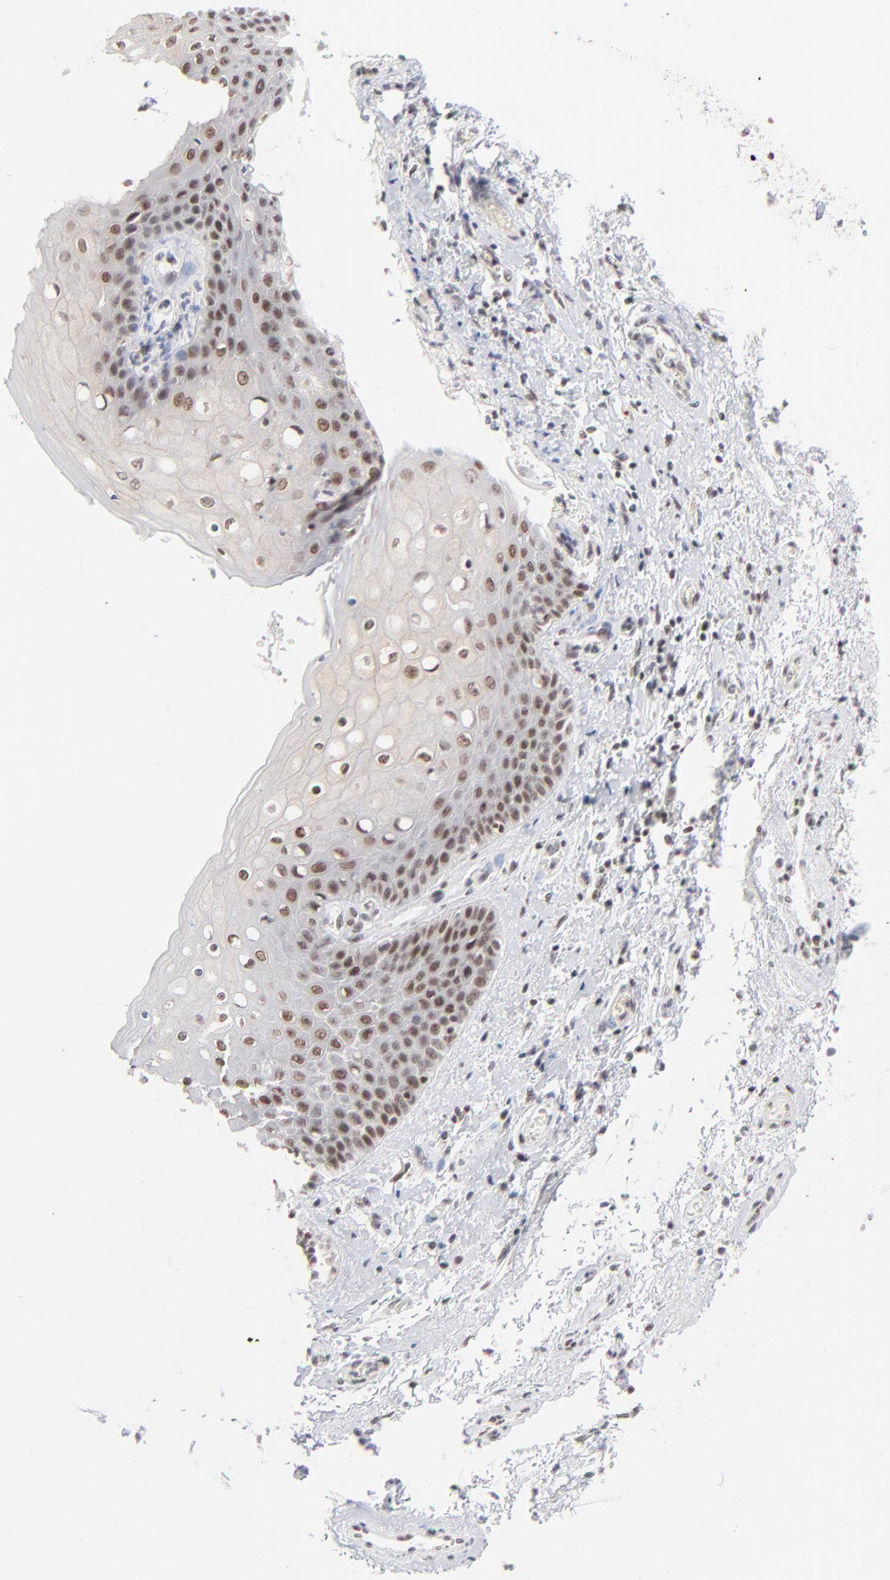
{"staining": {"intensity": "moderate", "quantity": "25%-75%", "location": "nuclear"}, "tissue": "skin", "cell_type": "Epidermal cells", "image_type": "normal", "snomed": [{"axis": "morphology", "description": "Normal tissue, NOS"}, {"axis": "topography", "description": "Anal"}], "caption": "Brown immunohistochemical staining in normal skin exhibits moderate nuclear expression in approximately 25%-75% of epidermal cells. The protein of interest is shown in brown color, while the nuclei are stained blue.", "gene": "ZNF143", "patient": {"sex": "female", "age": 46}}